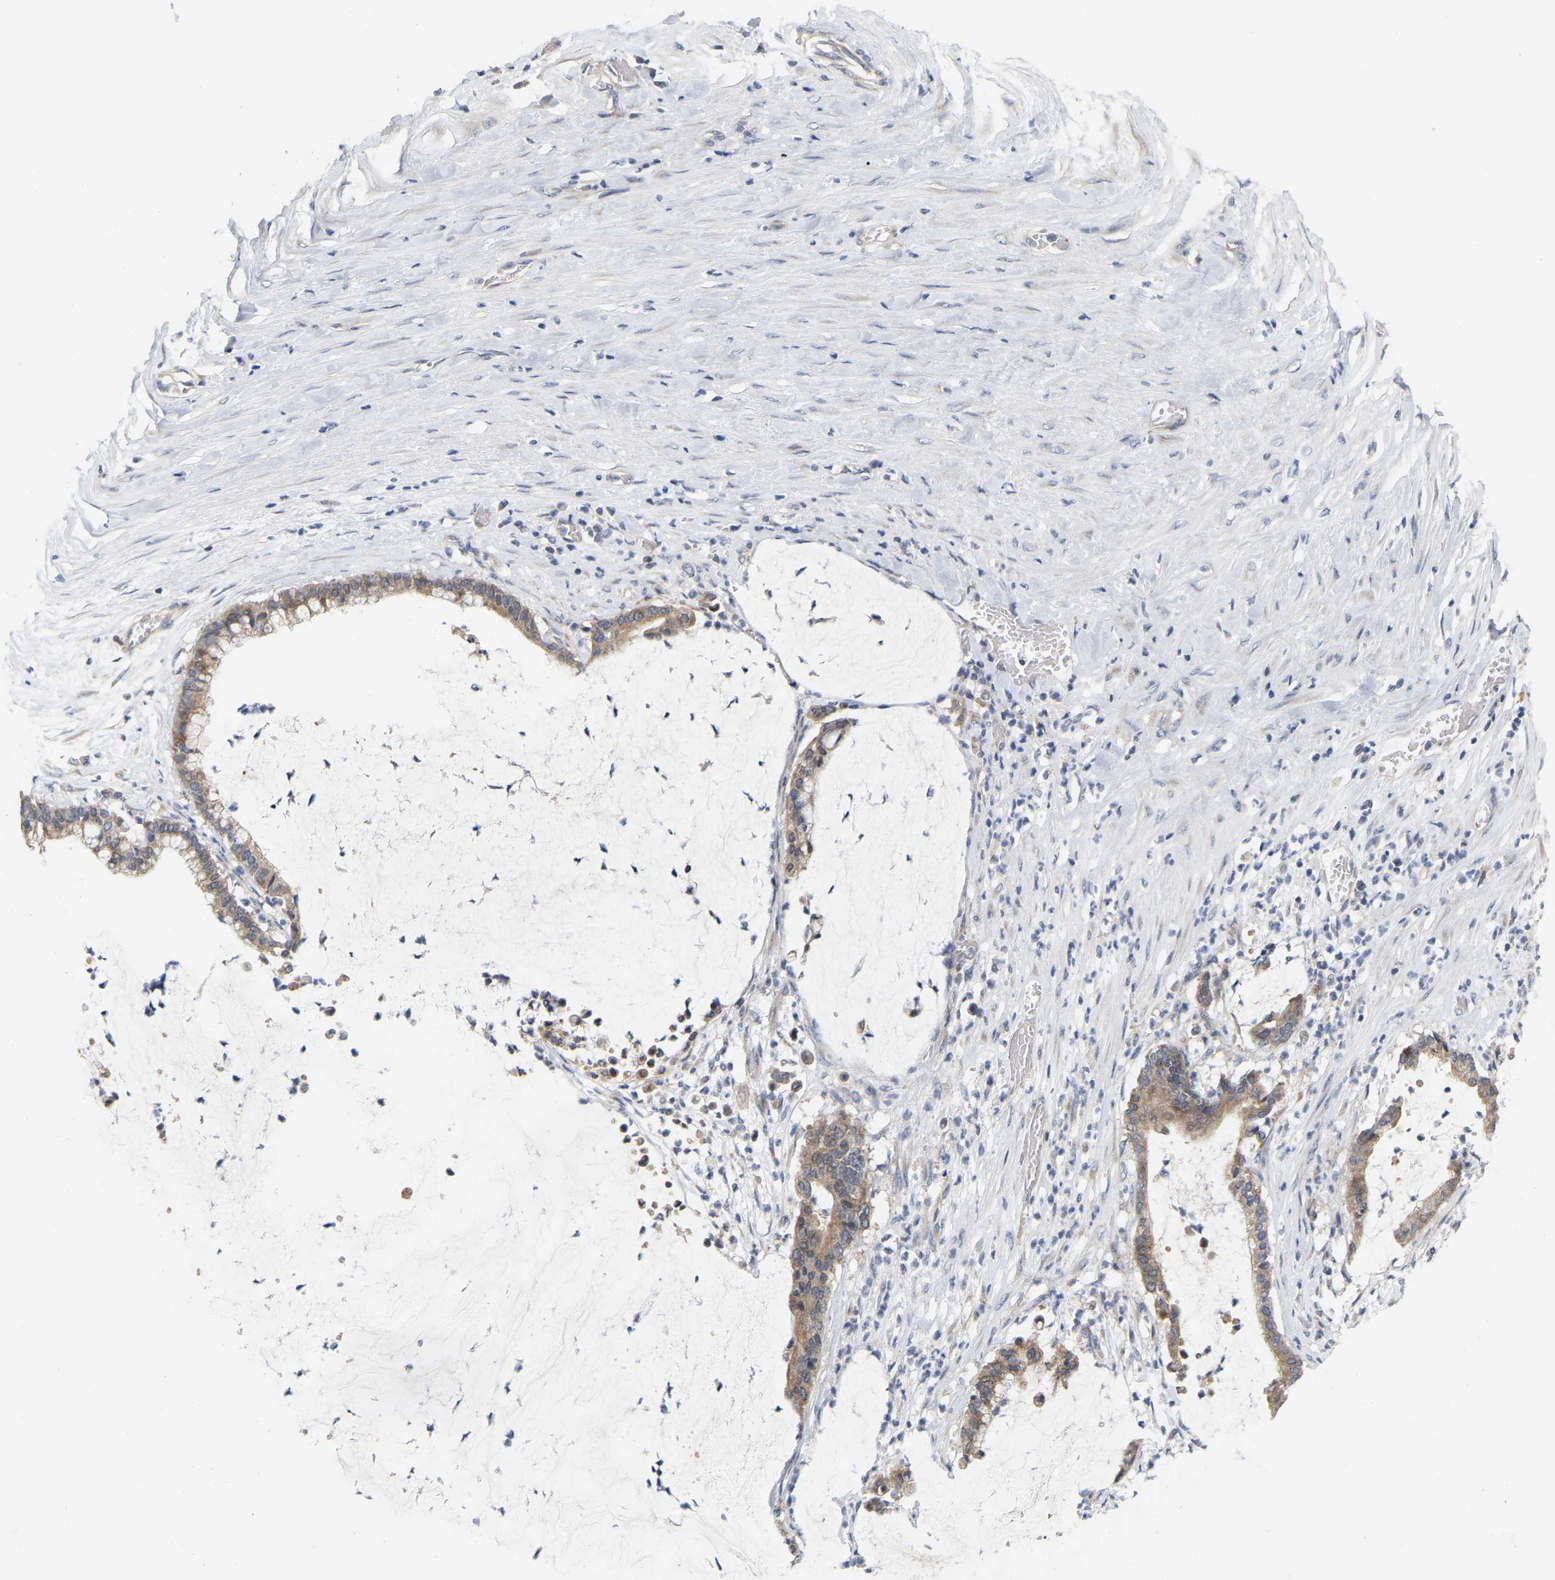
{"staining": {"intensity": "moderate", "quantity": ">75%", "location": "cytoplasmic/membranous"}, "tissue": "pancreatic cancer", "cell_type": "Tumor cells", "image_type": "cancer", "snomed": [{"axis": "morphology", "description": "Adenocarcinoma, NOS"}, {"axis": "topography", "description": "Pancreas"}], "caption": "High-magnification brightfield microscopy of pancreatic adenocarcinoma stained with DAB (3,3'-diaminobenzidine) (brown) and counterstained with hematoxylin (blue). tumor cells exhibit moderate cytoplasmic/membranous expression is seen in about>75% of cells.", "gene": "SSH1", "patient": {"sex": "male", "age": 41}}